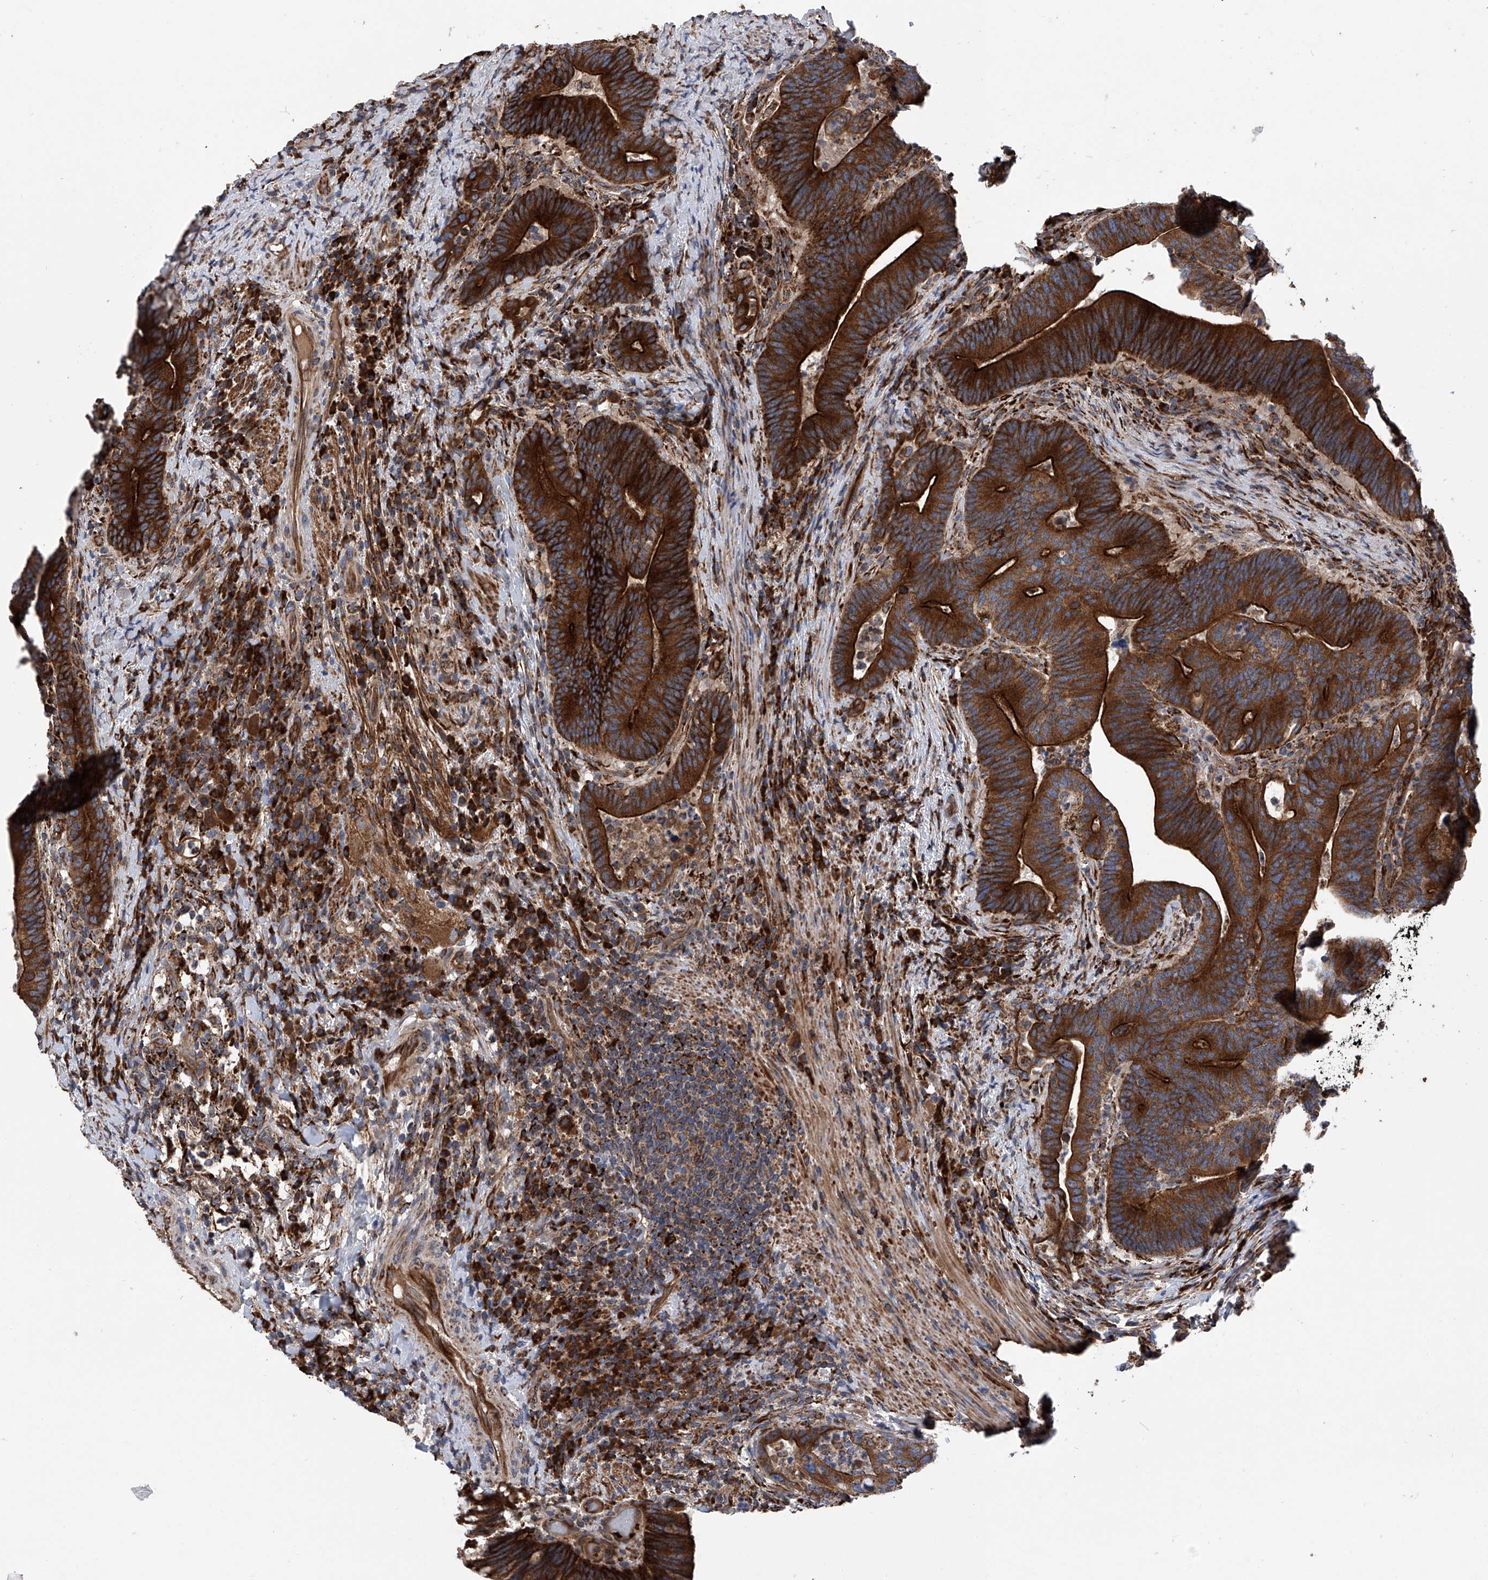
{"staining": {"intensity": "strong", "quantity": ">75%", "location": "cytoplasmic/membranous"}, "tissue": "colorectal cancer", "cell_type": "Tumor cells", "image_type": "cancer", "snomed": [{"axis": "morphology", "description": "Adenocarcinoma, NOS"}, {"axis": "topography", "description": "Colon"}], "caption": "Immunohistochemical staining of human adenocarcinoma (colorectal) reveals high levels of strong cytoplasmic/membranous expression in about >75% of tumor cells.", "gene": "ASCC3", "patient": {"sex": "female", "age": 66}}